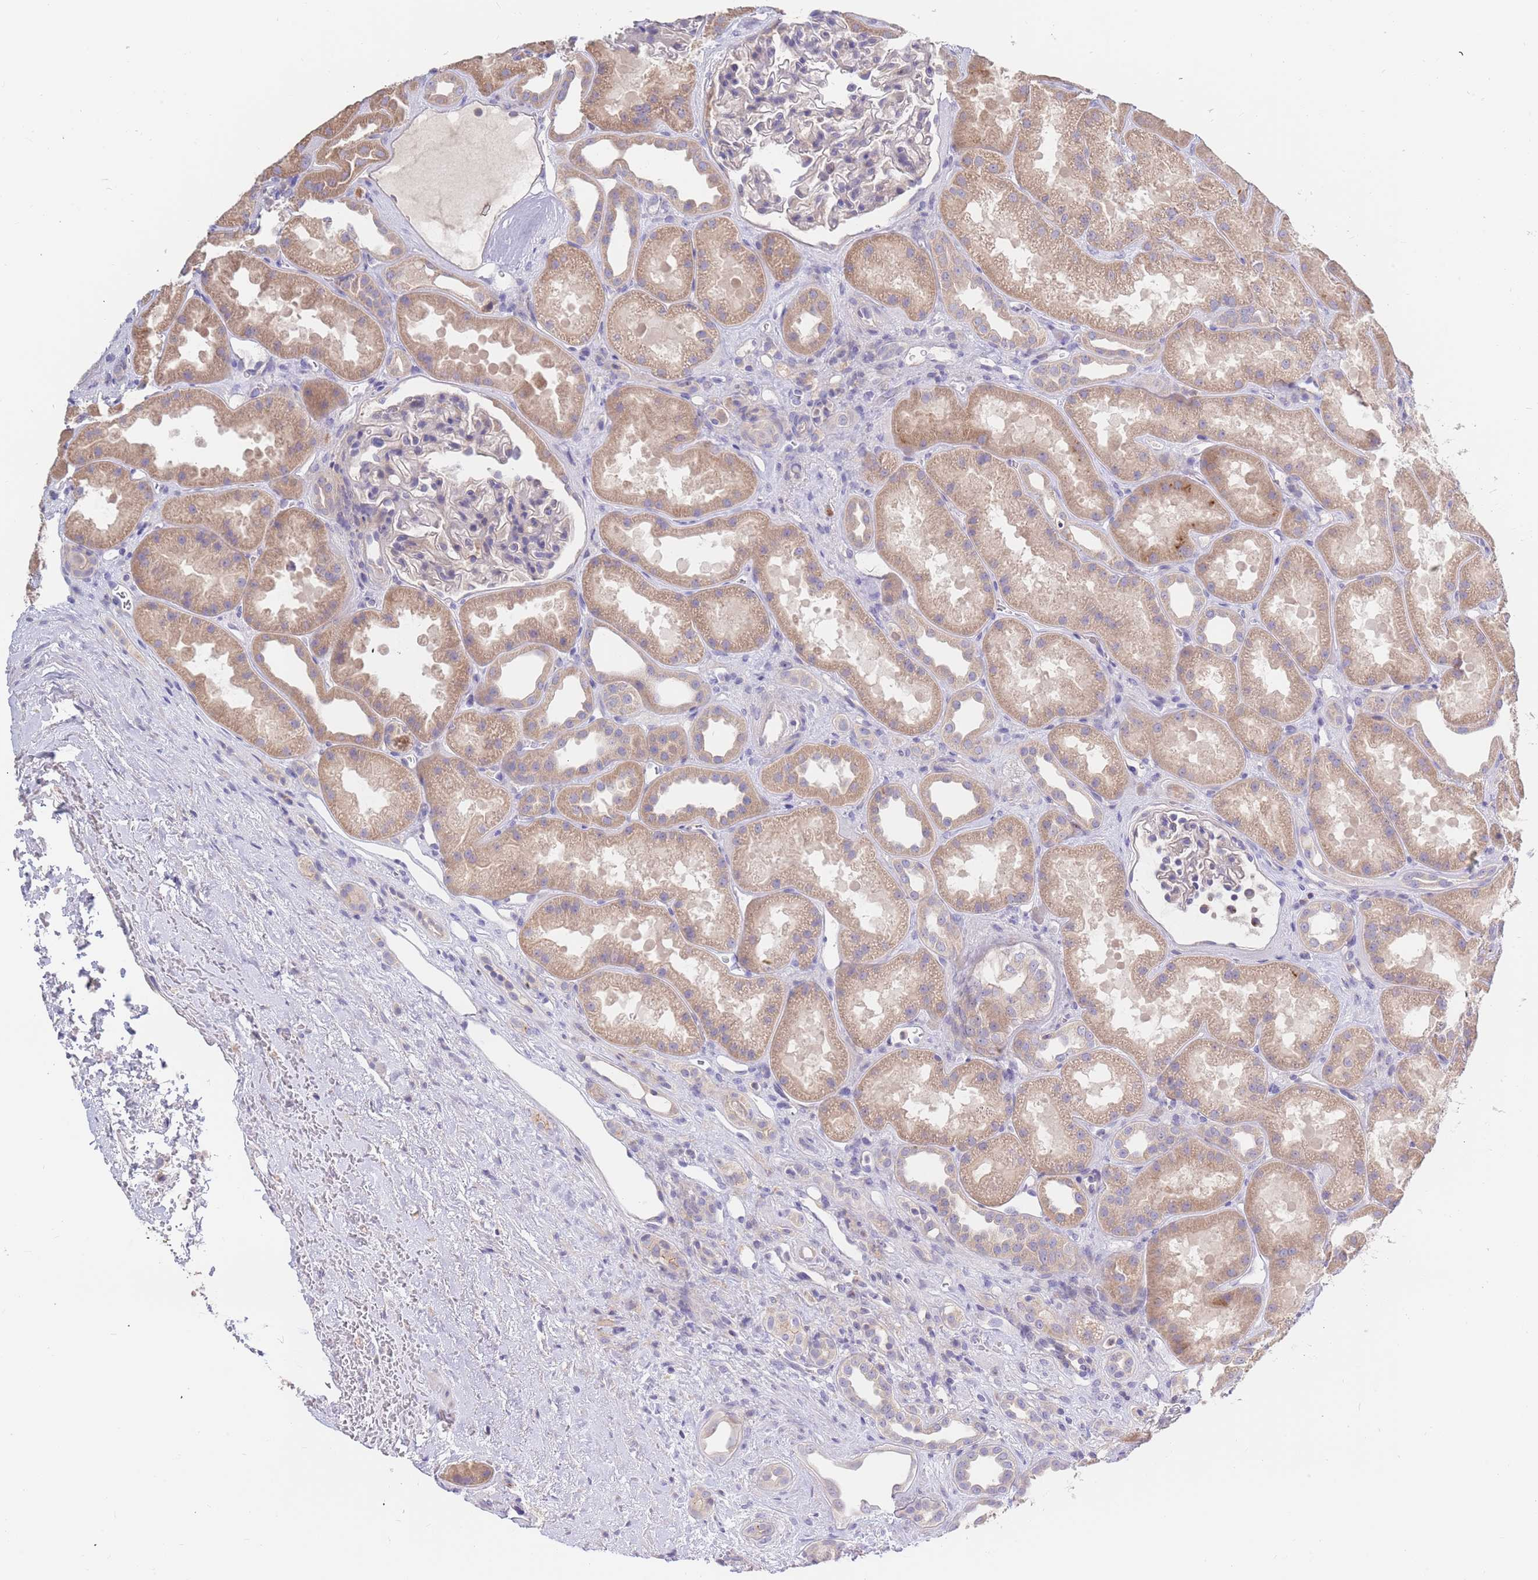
{"staining": {"intensity": "negative", "quantity": "none", "location": "none"}, "tissue": "kidney", "cell_type": "Cells in glomeruli", "image_type": "normal", "snomed": [{"axis": "morphology", "description": "Normal tissue, NOS"}, {"axis": "topography", "description": "Kidney"}], "caption": "IHC image of normal human kidney stained for a protein (brown), which reveals no staining in cells in glomeruli. (DAB (3,3'-diaminobenzidine) immunohistochemistry (IHC), high magnification).", "gene": "BORCS5", "patient": {"sex": "male", "age": 61}}